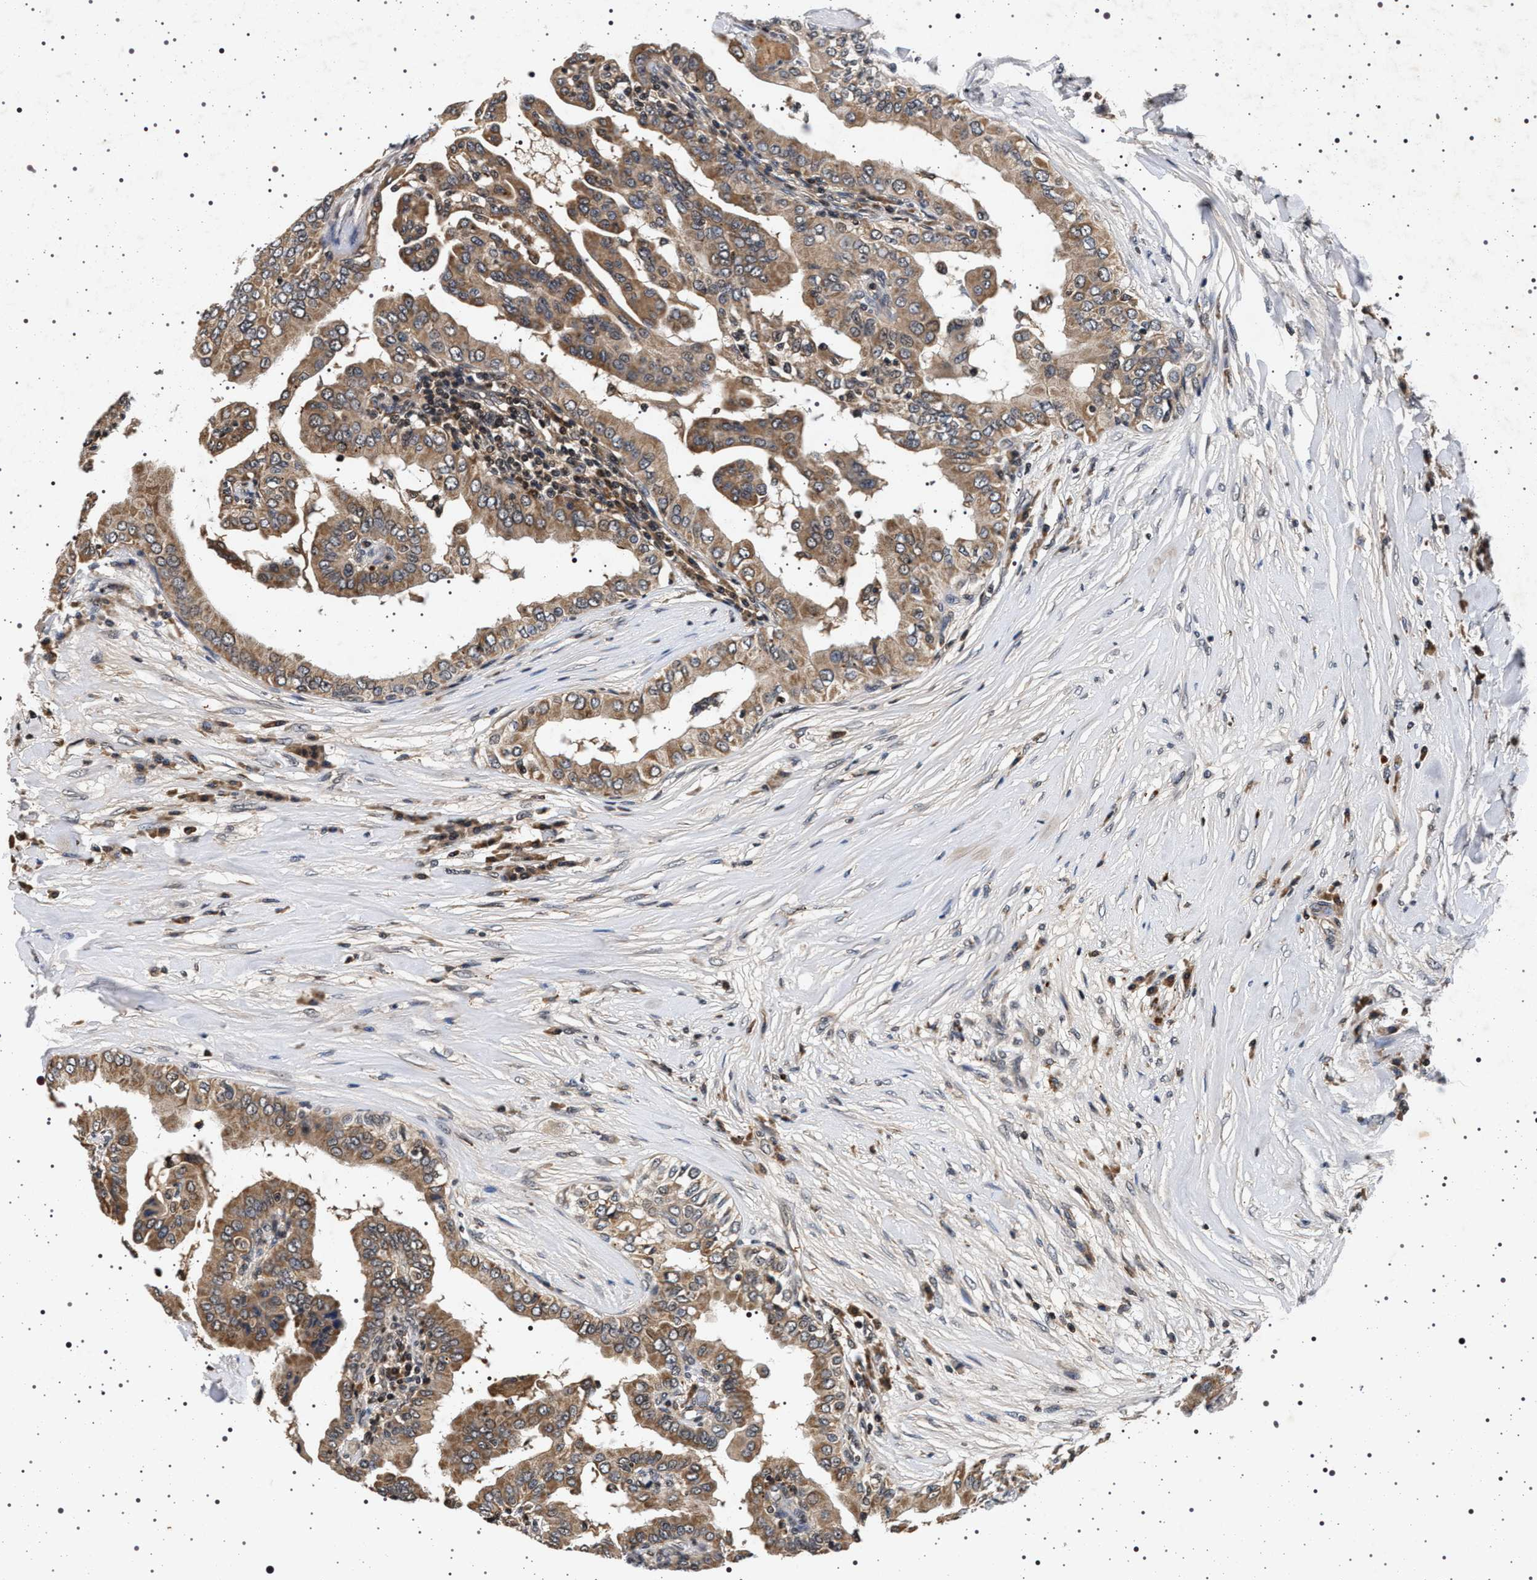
{"staining": {"intensity": "moderate", "quantity": ">75%", "location": "cytoplasmic/membranous"}, "tissue": "thyroid cancer", "cell_type": "Tumor cells", "image_type": "cancer", "snomed": [{"axis": "morphology", "description": "Papillary adenocarcinoma, NOS"}, {"axis": "topography", "description": "Thyroid gland"}], "caption": "A high-resolution image shows immunohistochemistry (IHC) staining of thyroid cancer (papillary adenocarcinoma), which demonstrates moderate cytoplasmic/membranous staining in approximately >75% of tumor cells.", "gene": "CDKN1B", "patient": {"sex": "male", "age": 33}}